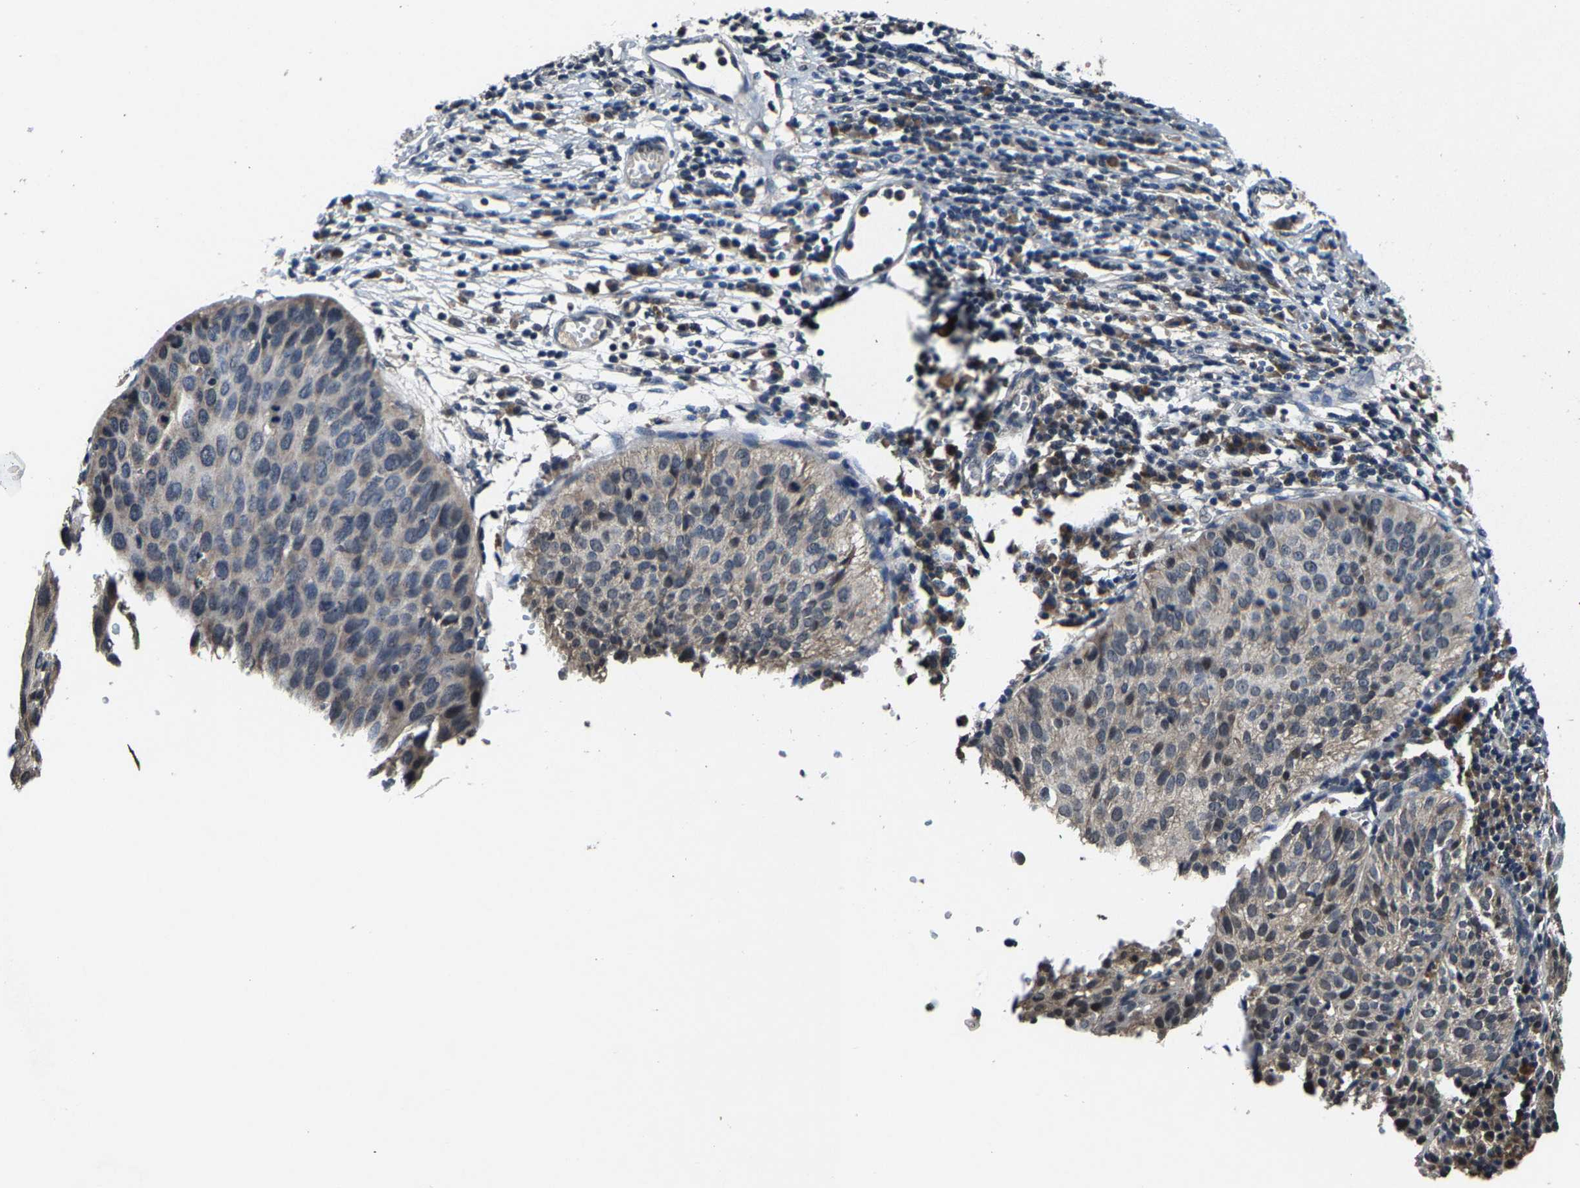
{"staining": {"intensity": "weak", "quantity": "<25%", "location": "nuclear"}, "tissue": "cervical cancer", "cell_type": "Tumor cells", "image_type": "cancer", "snomed": [{"axis": "morphology", "description": "Squamous cell carcinoma, NOS"}, {"axis": "topography", "description": "Cervix"}], "caption": "A photomicrograph of human squamous cell carcinoma (cervical) is negative for staining in tumor cells.", "gene": "HUWE1", "patient": {"sex": "female", "age": 38}}